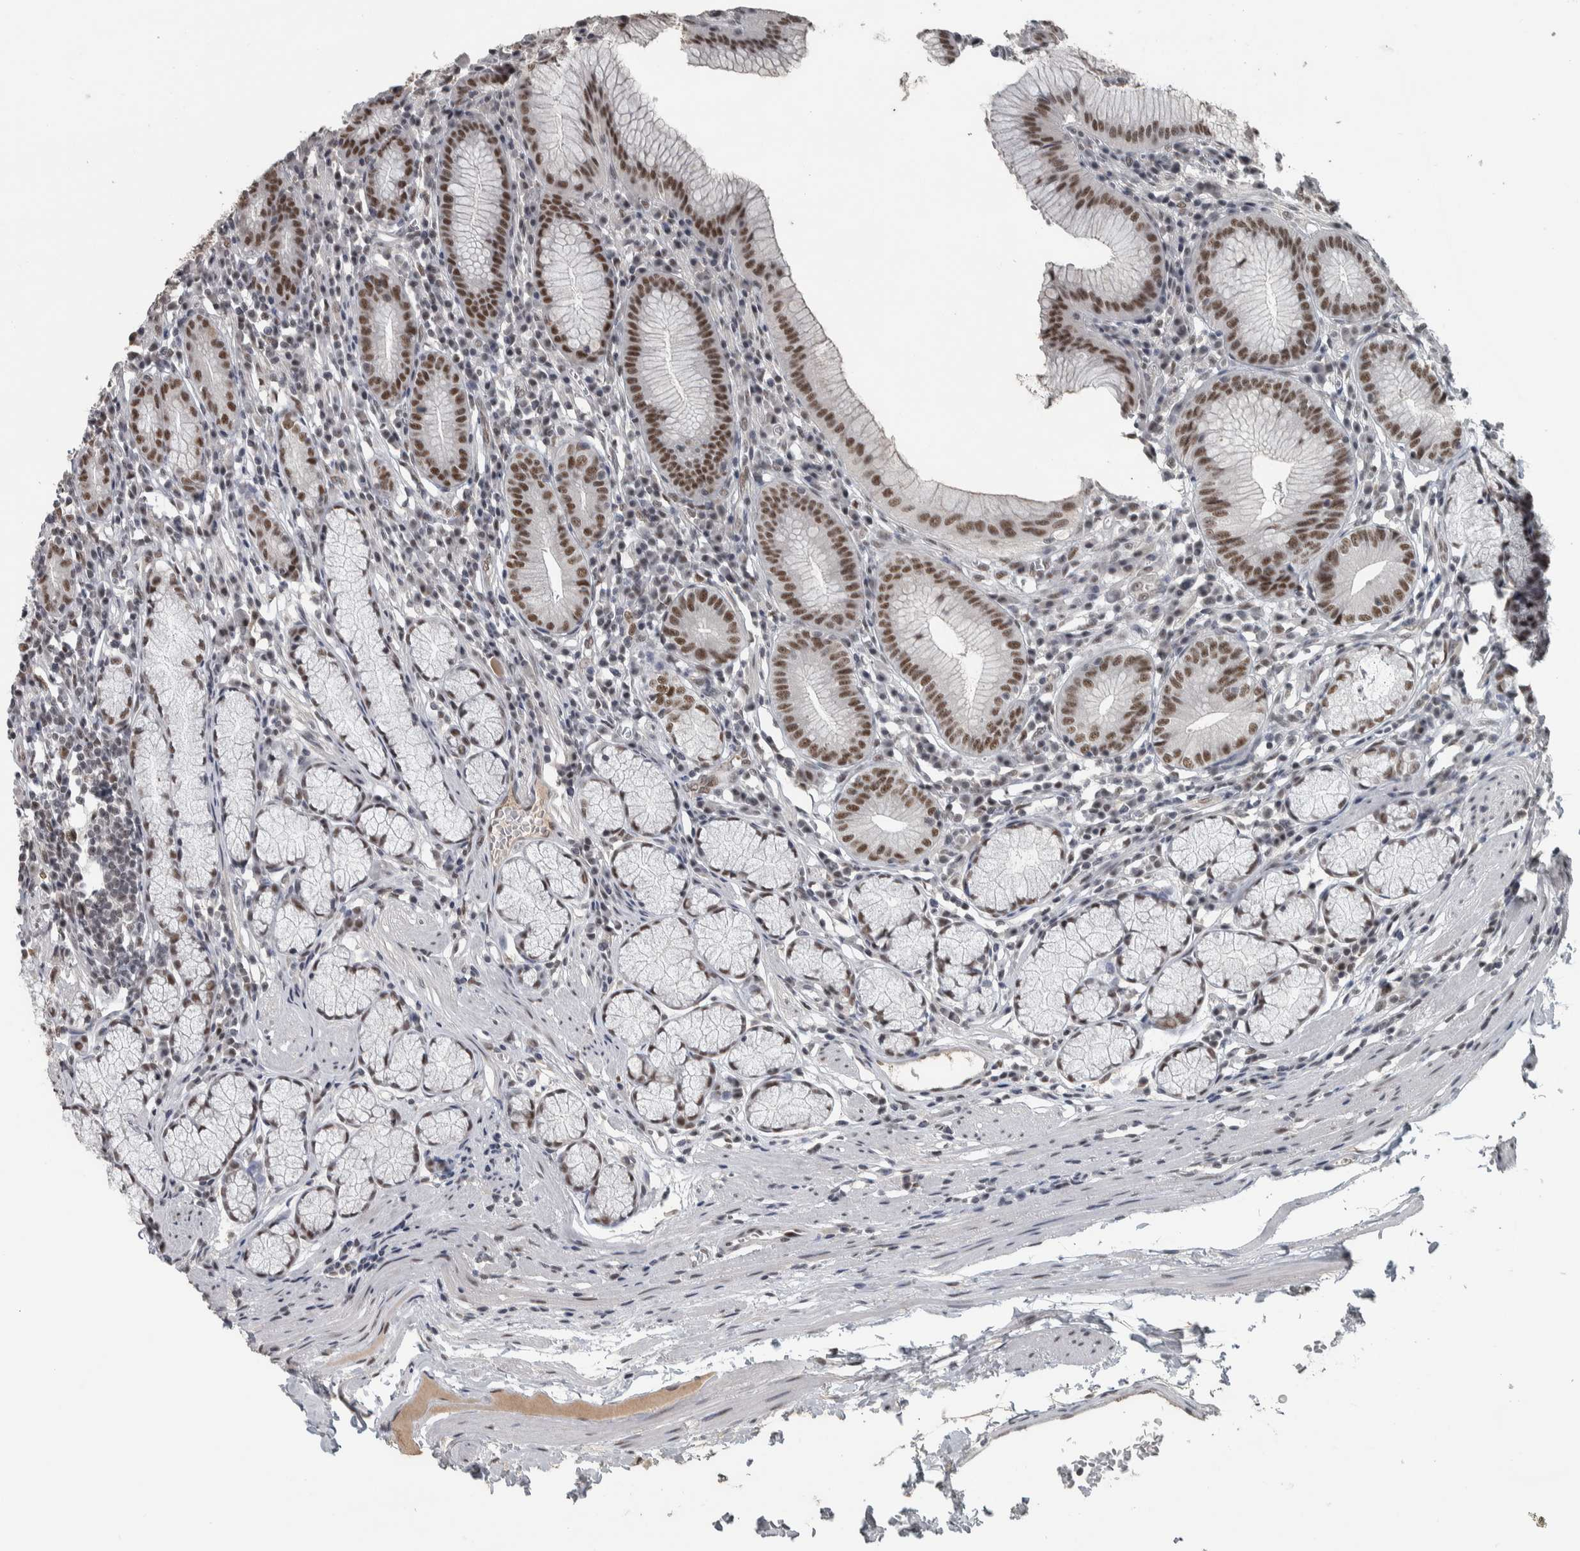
{"staining": {"intensity": "strong", "quantity": ">75%", "location": "nuclear"}, "tissue": "stomach", "cell_type": "Glandular cells", "image_type": "normal", "snomed": [{"axis": "morphology", "description": "Normal tissue, NOS"}, {"axis": "topography", "description": "Stomach"}], "caption": "Stomach stained for a protein shows strong nuclear positivity in glandular cells.", "gene": "DDX42", "patient": {"sex": "male", "age": 55}}